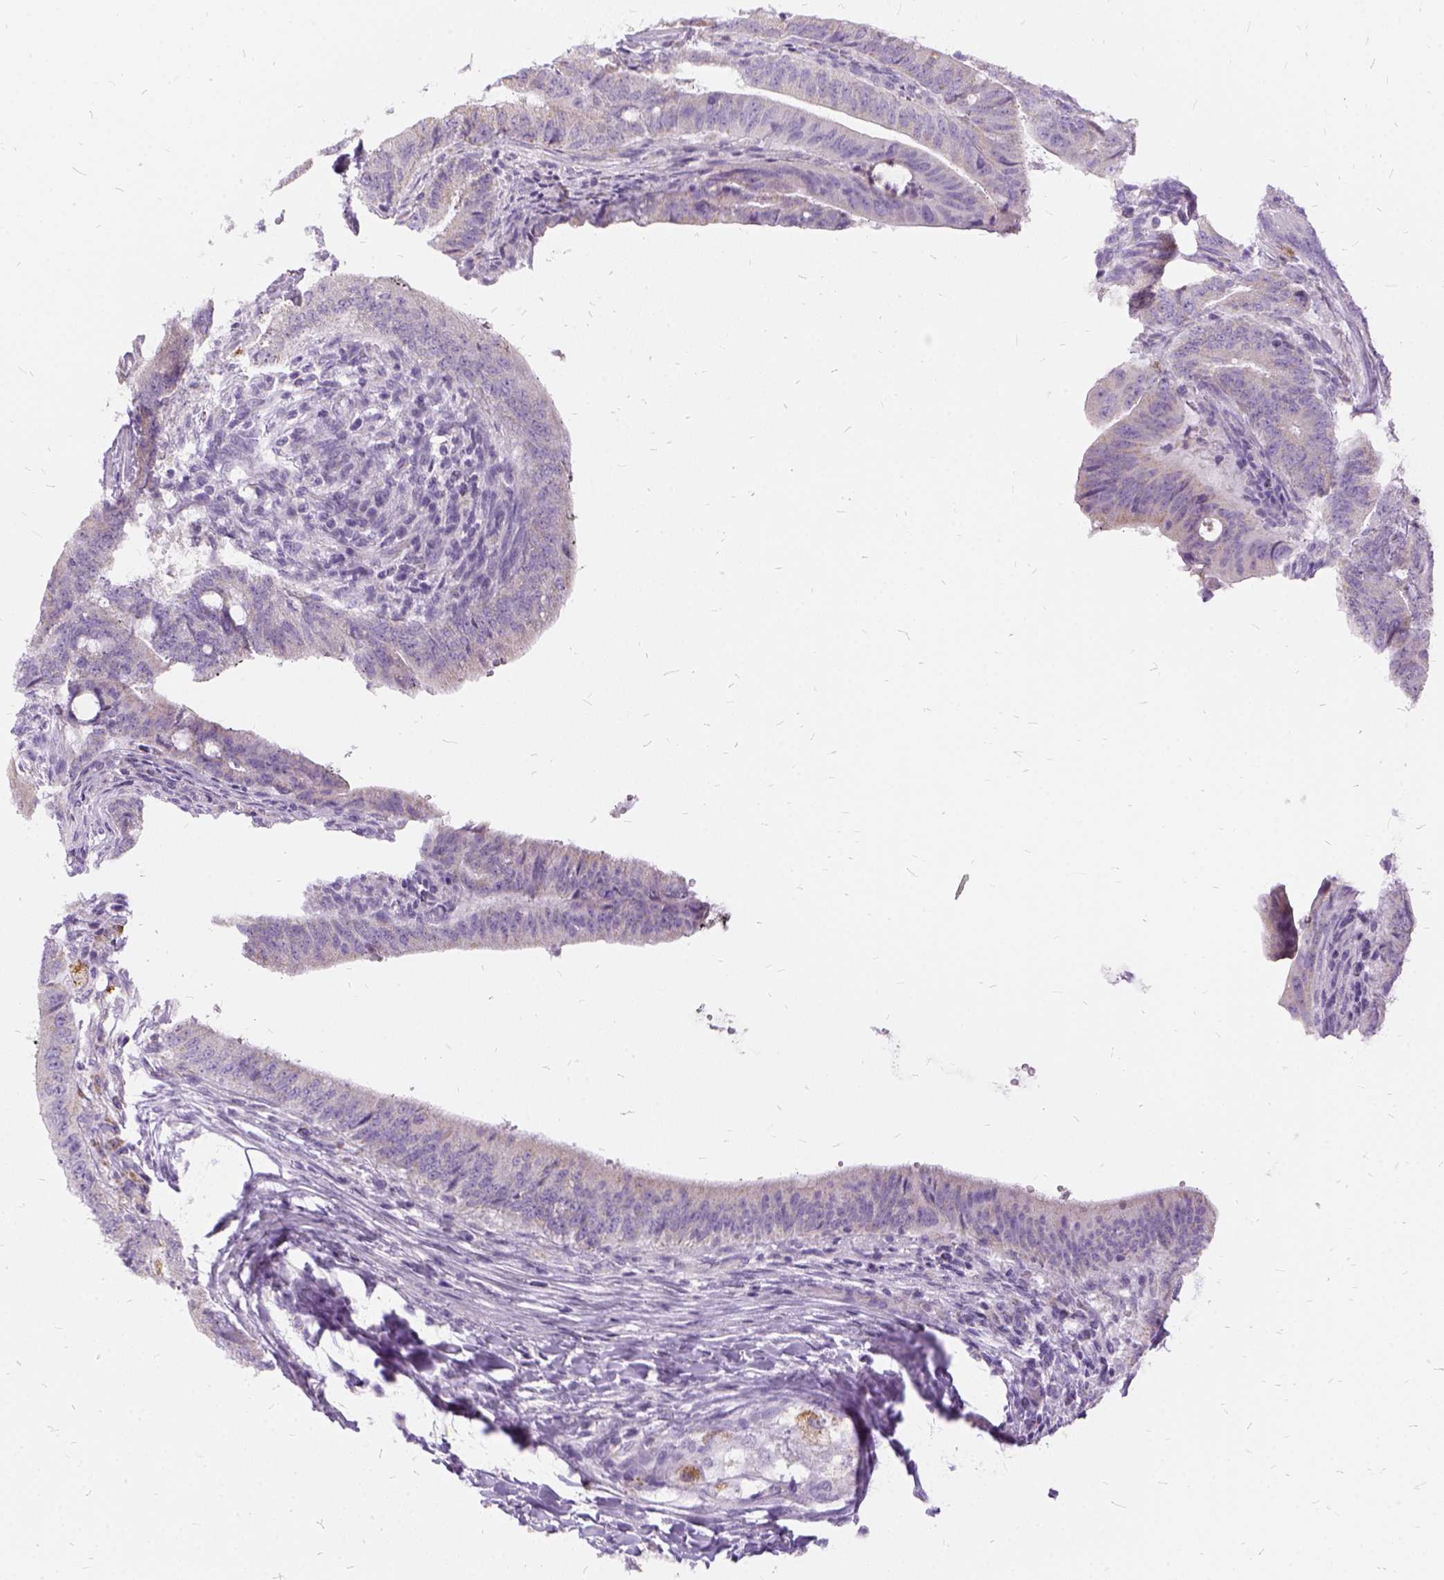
{"staining": {"intensity": "negative", "quantity": "none", "location": "none"}, "tissue": "colorectal cancer", "cell_type": "Tumor cells", "image_type": "cancer", "snomed": [{"axis": "morphology", "description": "Adenocarcinoma, NOS"}, {"axis": "topography", "description": "Colon"}], "caption": "Human adenocarcinoma (colorectal) stained for a protein using IHC exhibits no staining in tumor cells.", "gene": "FDX1", "patient": {"sex": "female", "age": 43}}